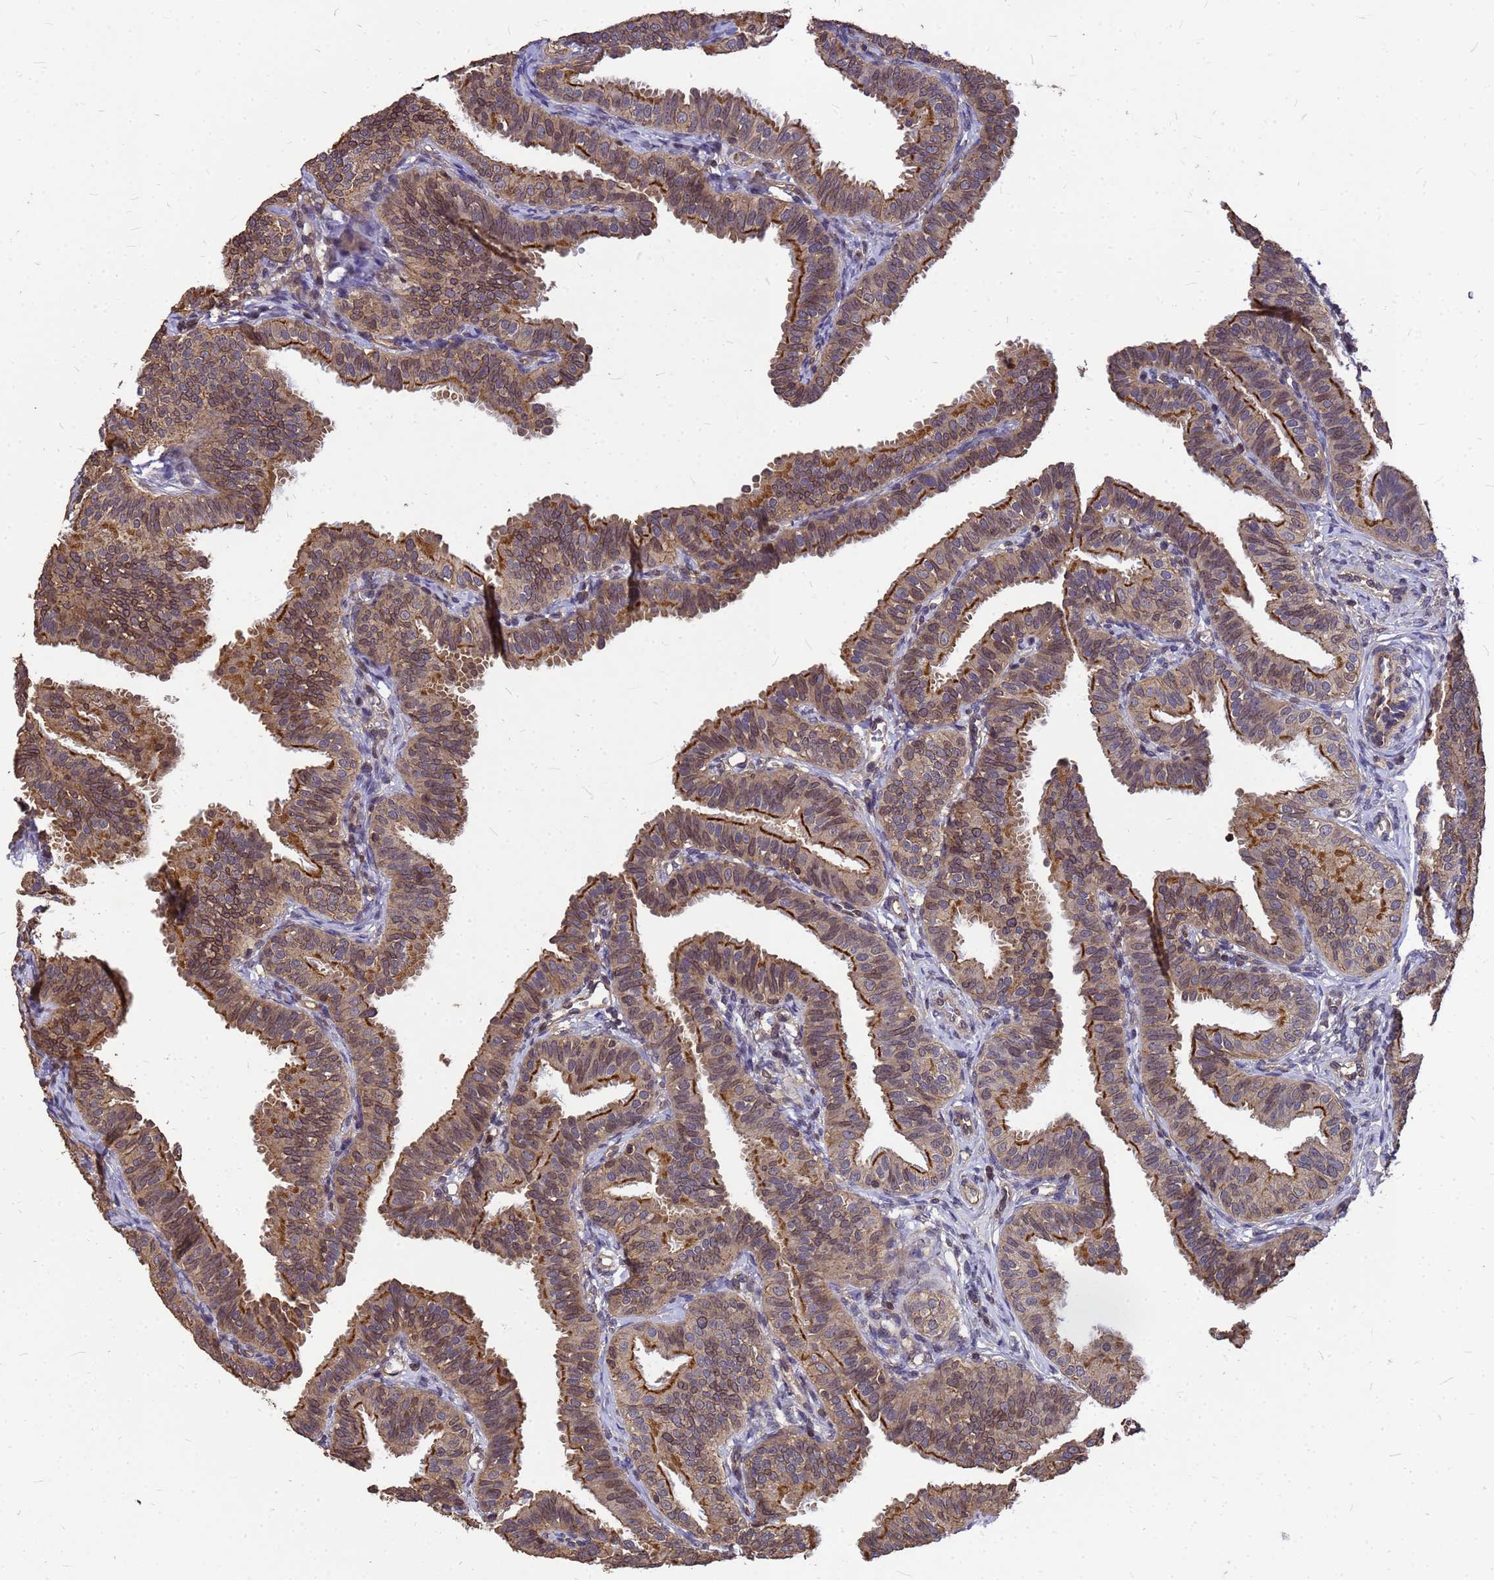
{"staining": {"intensity": "moderate", "quantity": ">75%", "location": "cytoplasmic/membranous,nuclear"}, "tissue": "fallopian tube", "cell_type": "Glandular cells", "image_type": "normal", "snomed": [{"axis": "morphology", "description": "Normal tissue, NOS"}, {"axis": "topography", "description": "Fallopian tube"}], "caption": "Immunohistochemistry photomicrograph of normal fallopian tube: fallopian tube stained using immunohistochemistry demonstrates medium levels of moderate protein expression localized specifically in the cytoplasmic/membranous,nuclear of glandular cells, appearing as a cytoplasmic/membranous,nuclear brown color.", "gene": "C1orf35", "patient": {"sex": "female", "age": 35}}